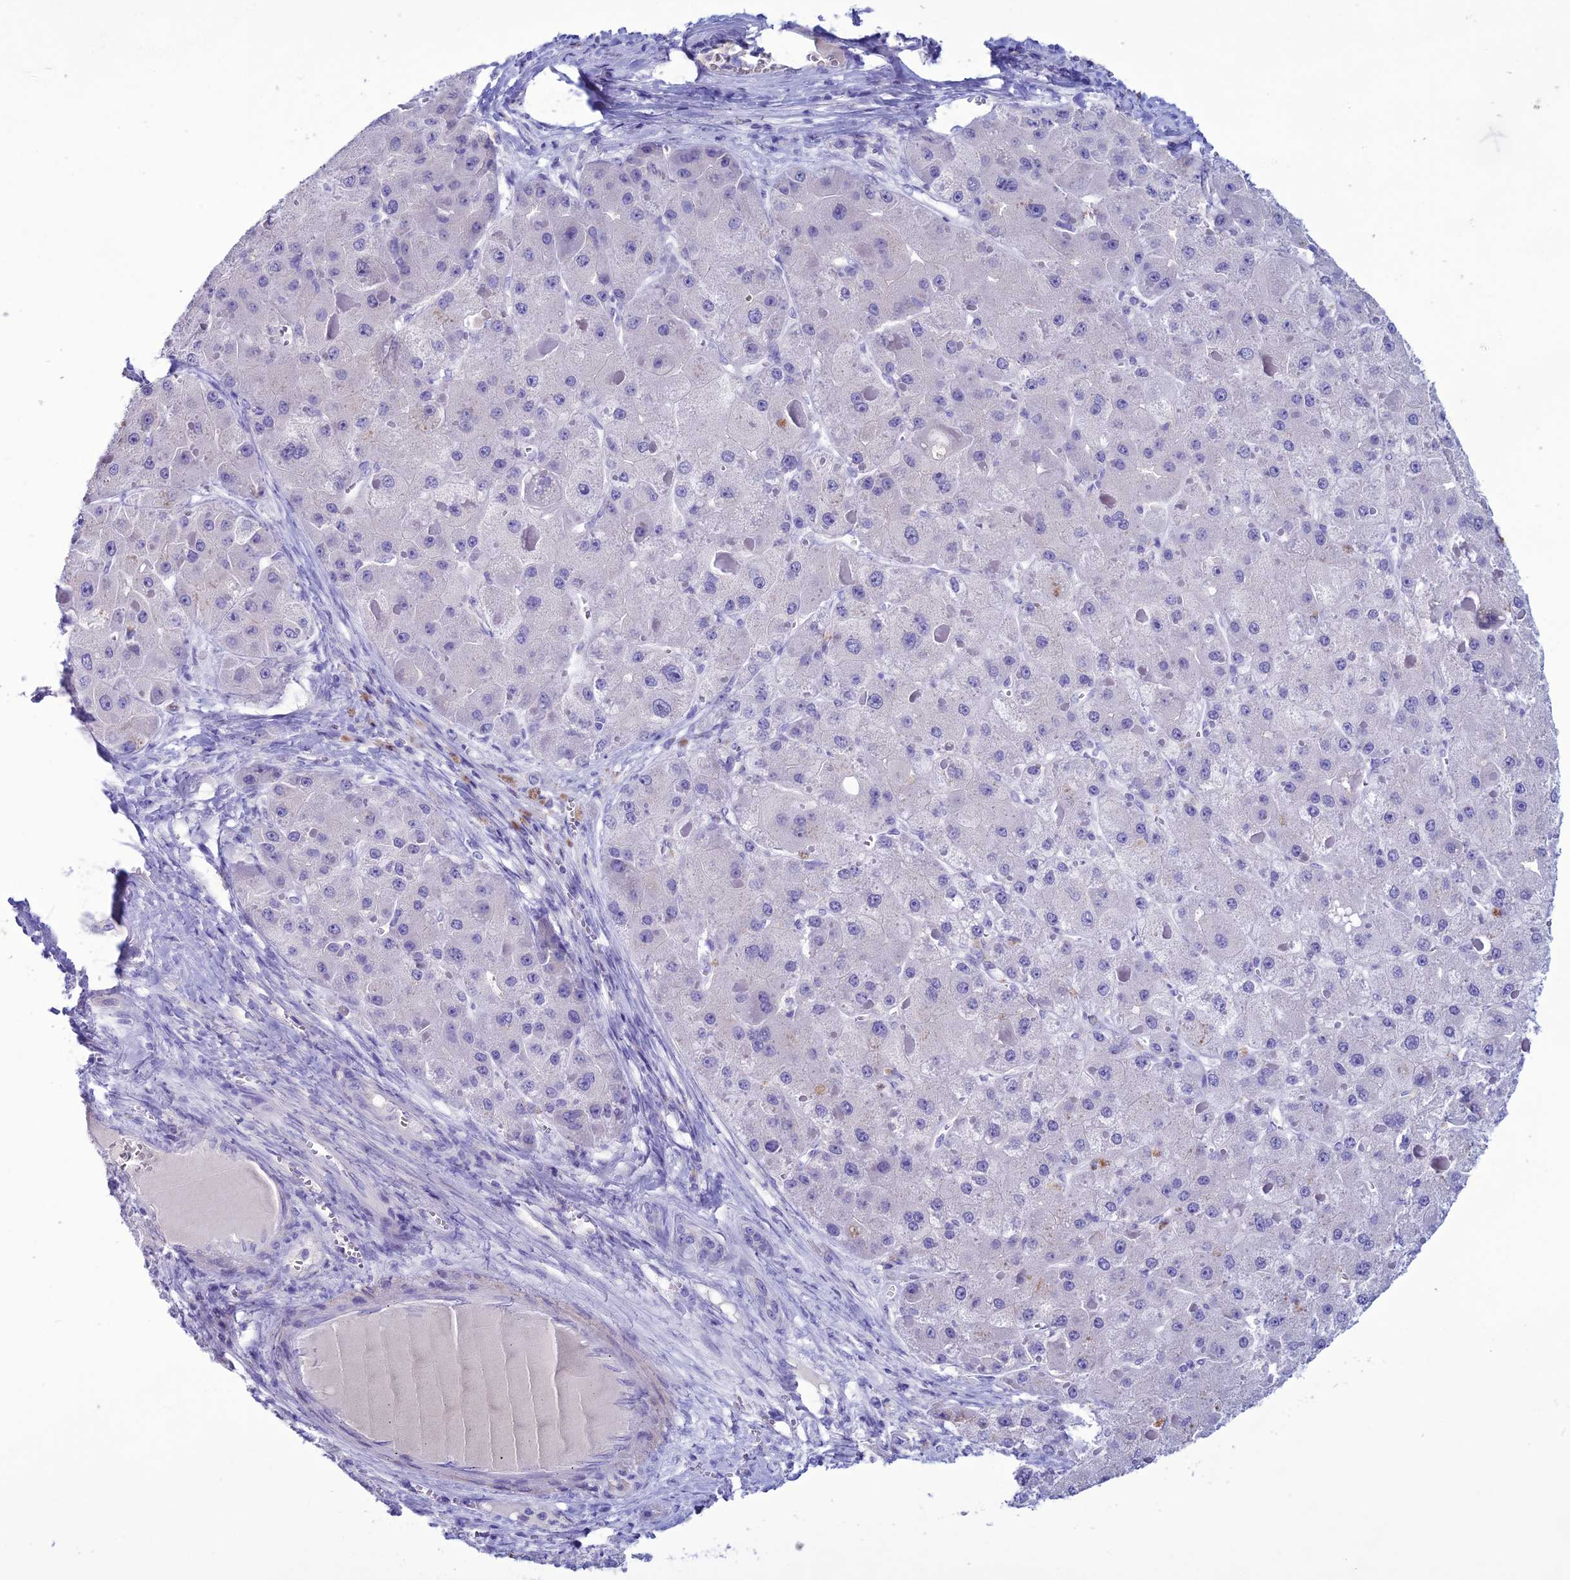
{"staining": {"intensity": "negative", "quantity": "none", "location": "none"}, "tissue": "liver cancer", "cell_type": "Tumor cells", "image_type": "cancer", "snomed": [{"axis": "morphology", "description": "Carcinoma, Hepatocellular, NOS"}, {"axis": "topography", "description": "Liver"}], "caption": "Liver cancer (hepatocellular carcinoma) was stained to show a protein in brown. There is no significant staining in tumor cells.", "gene": "CLEC2L", "patient": {"sex": "female", "age": 73}}